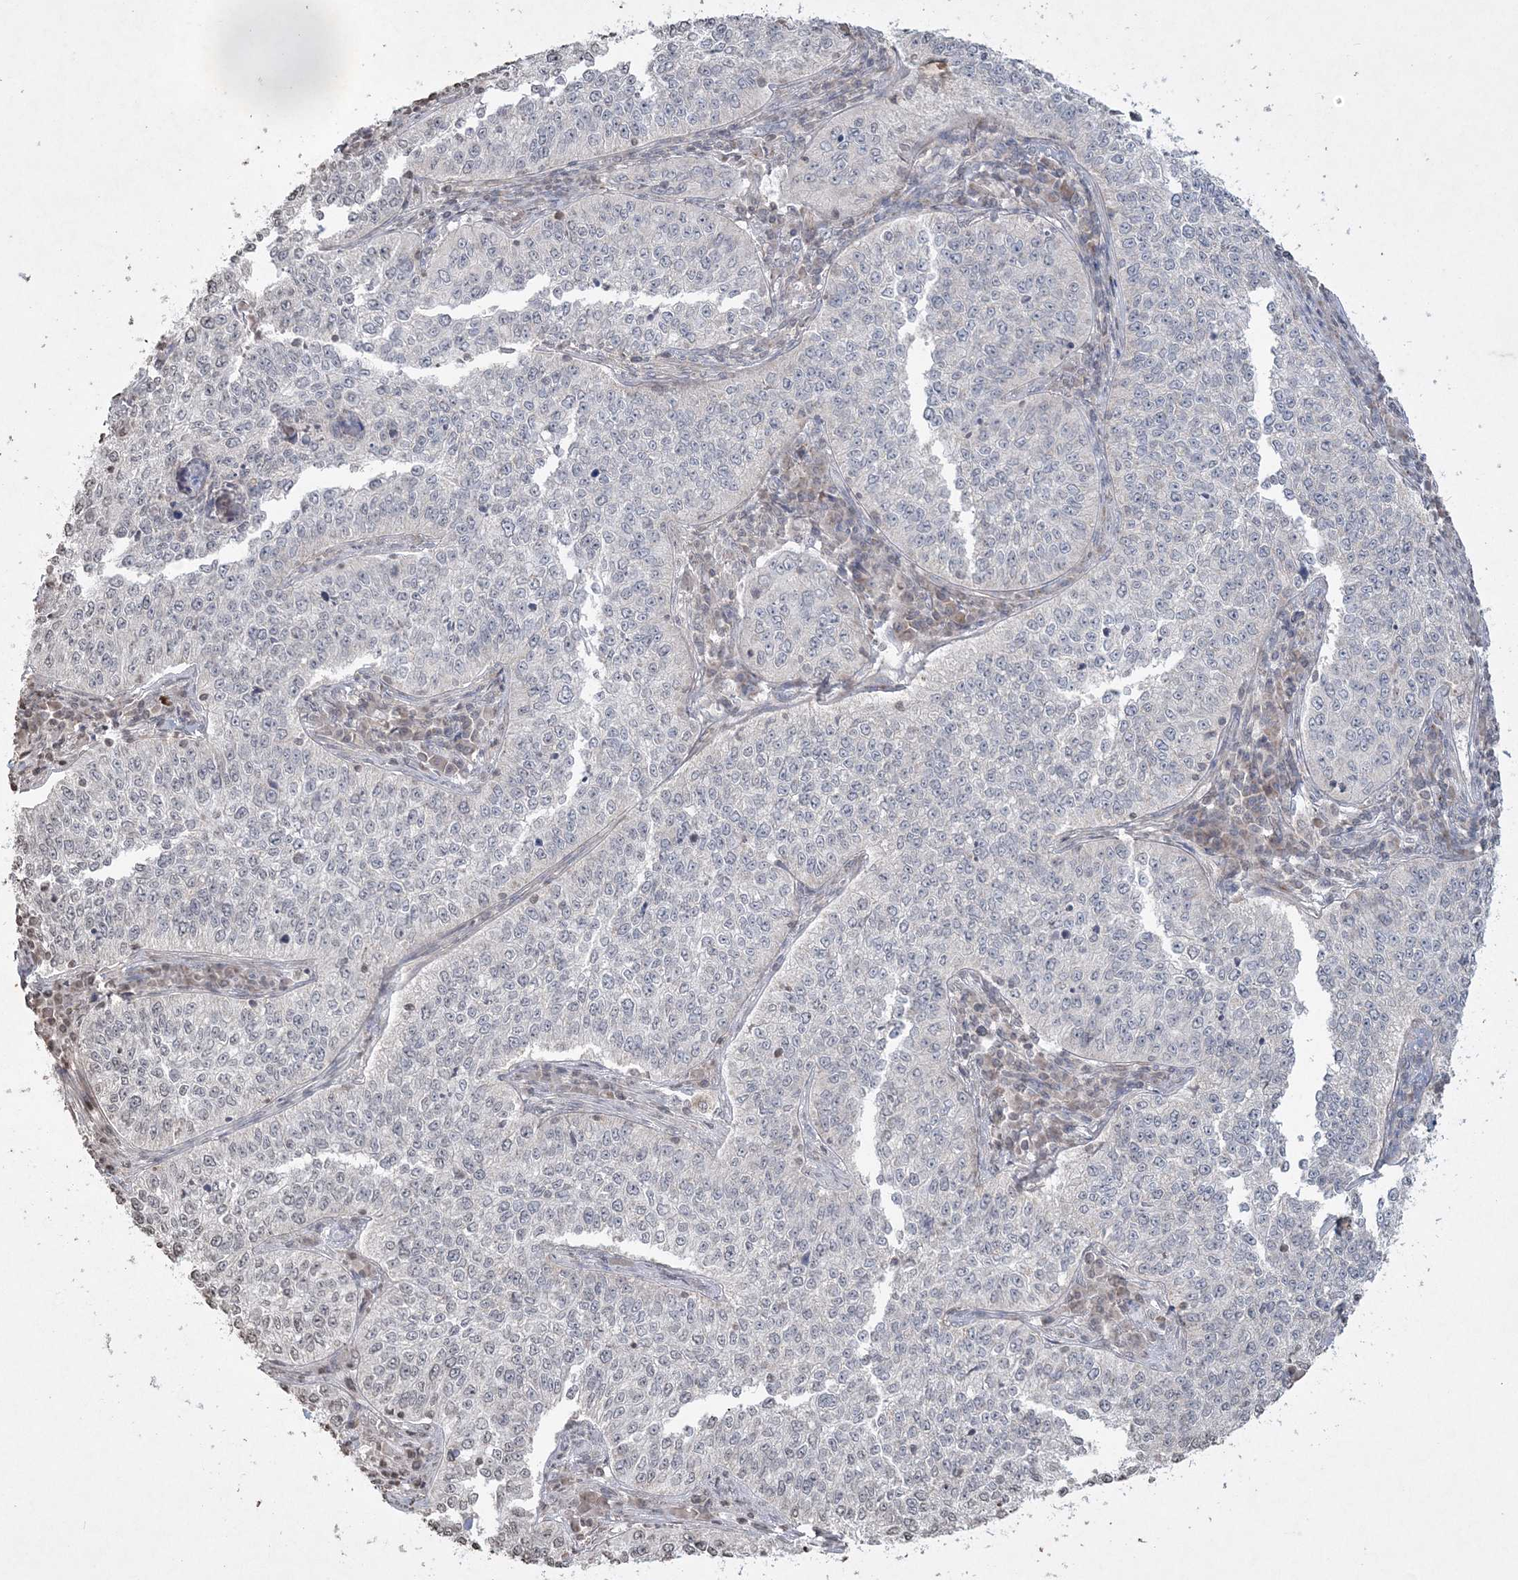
{"staining": {"intensity": "negative", "quantity": "none", "location": "none"}, "tissue": "cervical cancer", "cell_type": "Tumor cells", "image_type": "cancer", "snomed": [{"axis": "morphology", "description": "Squamous cell carcinoma, NOS"}, {"axis": "topography", "description": "Cervix"}], "caption": "The micrograph displays no significant expression in tumor cells of cervical cancer (squamous cell carcinoma).", "gene": "TTC7A", "patient": {"sex": "female", "age": 35}}